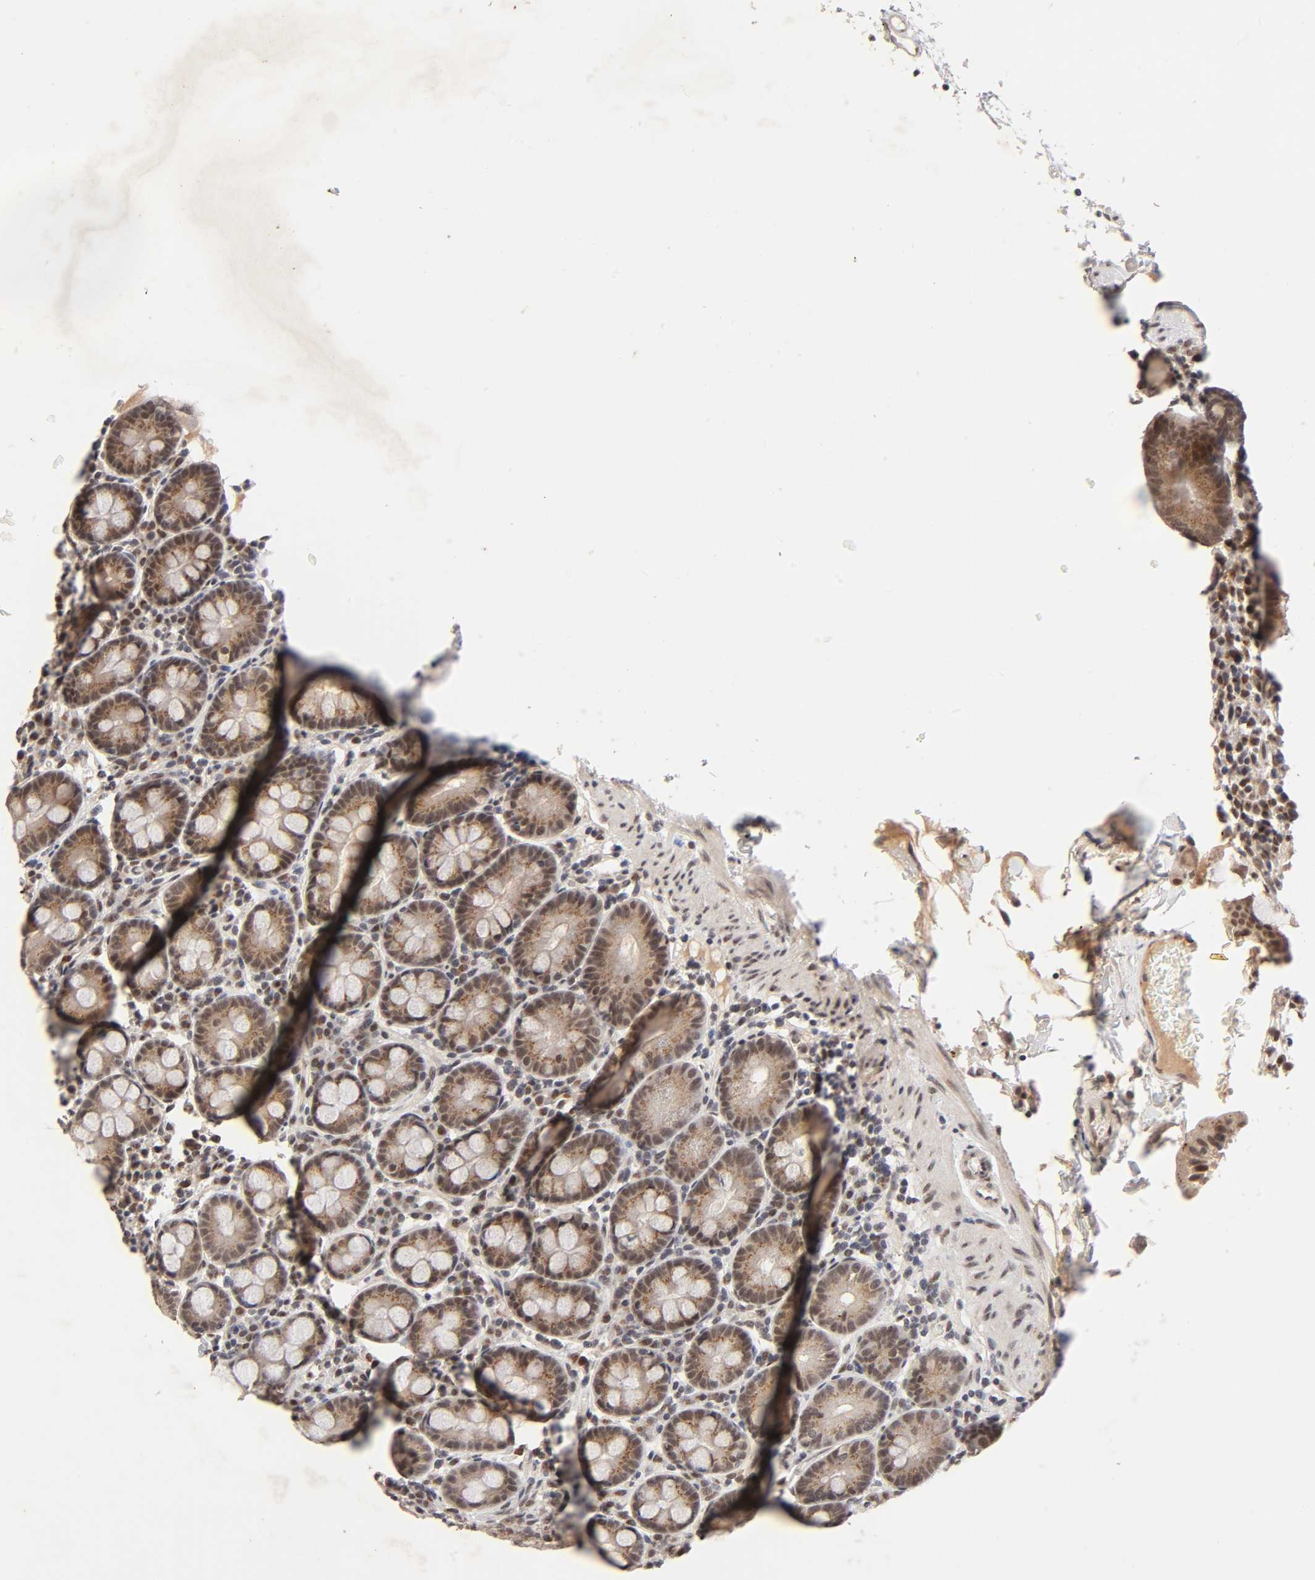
{"staining": {"intensity": "strong", "quantity": ">75%", "location": "cytoplasmic/membranous,nuclear"}, "tissue": "duodenum", "cell_type": "Glandular cells", "image_type": "normal", "snomed": [{"axis": "morphology", "description": "Normal tissue, NOS"}, {"axis": "topography", "description": "Duodenum"}], "caption": "The immunohistochemical stain labels strong cytoplasmic/membranous,nuclear positivity in glandular cells of unremarkable duodenum. (brown staining indicates protein expression, while blue staining denotes nuclei).", "gene": "EP300", "patient": {"sex": "male", "age": 50}}